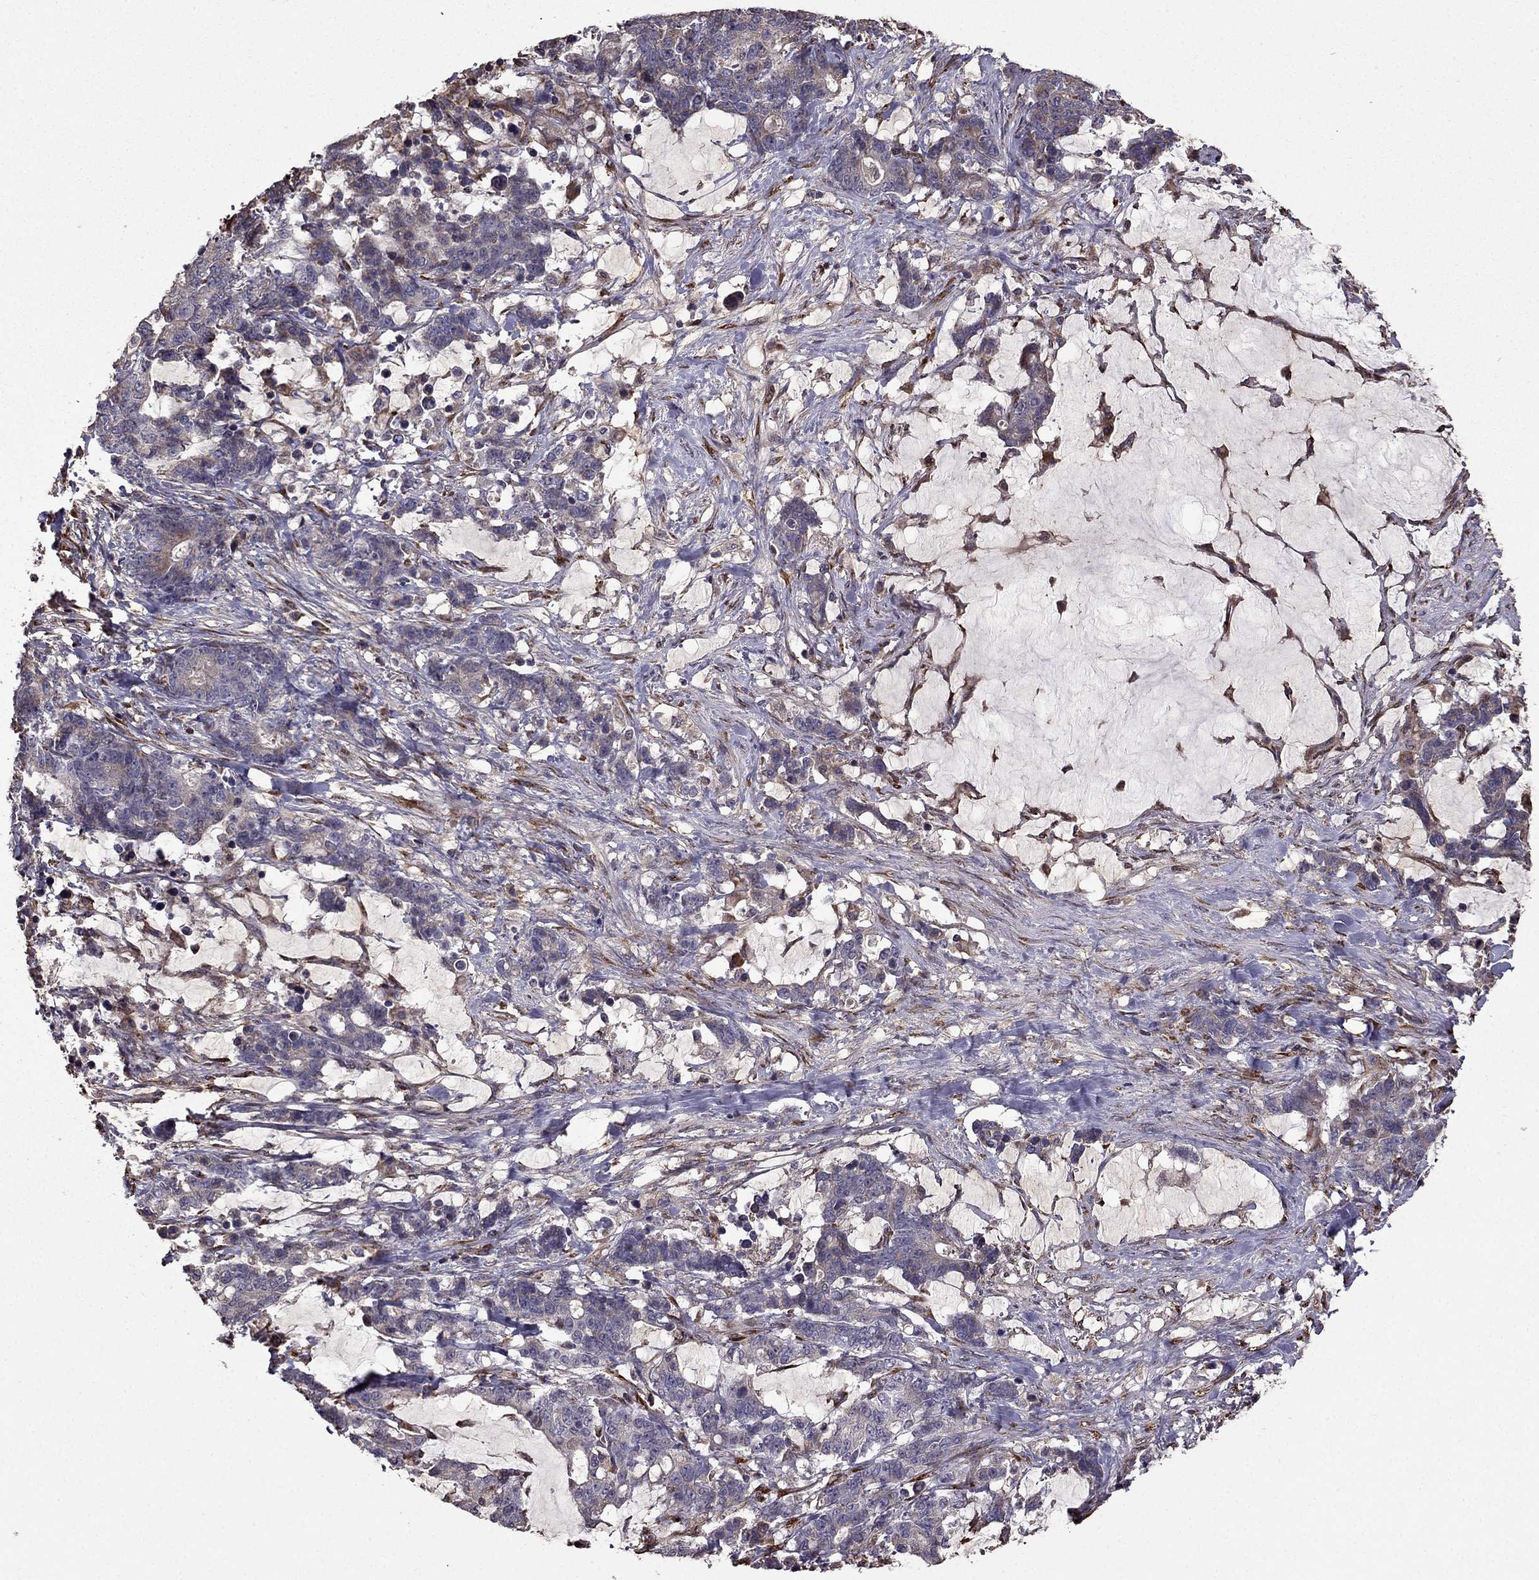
{"staining": {"intensity": "weak", "quantity": "<25%", "location": "cytoplasmic/membranous"}, "tissue": "stomach cancer", "cell_type": "Tumor cells", "image_type": "cancer", "snomed": [{"axis": "morphology", "description": "Normal tissue, NOS"}, {"axis": "morphology", "description": "Adenocarcinoma, NOS"}, {"axis": "topography", "description": "Stomach"}], "caption": "This is an immunohistochemistry (IHC) photomicrograph of human stomach cancer (adenocarcinoma). There is no positivity in tumor cells.", "gene": "IKBIP", "patient": {"sex": "female", "age": 64}}